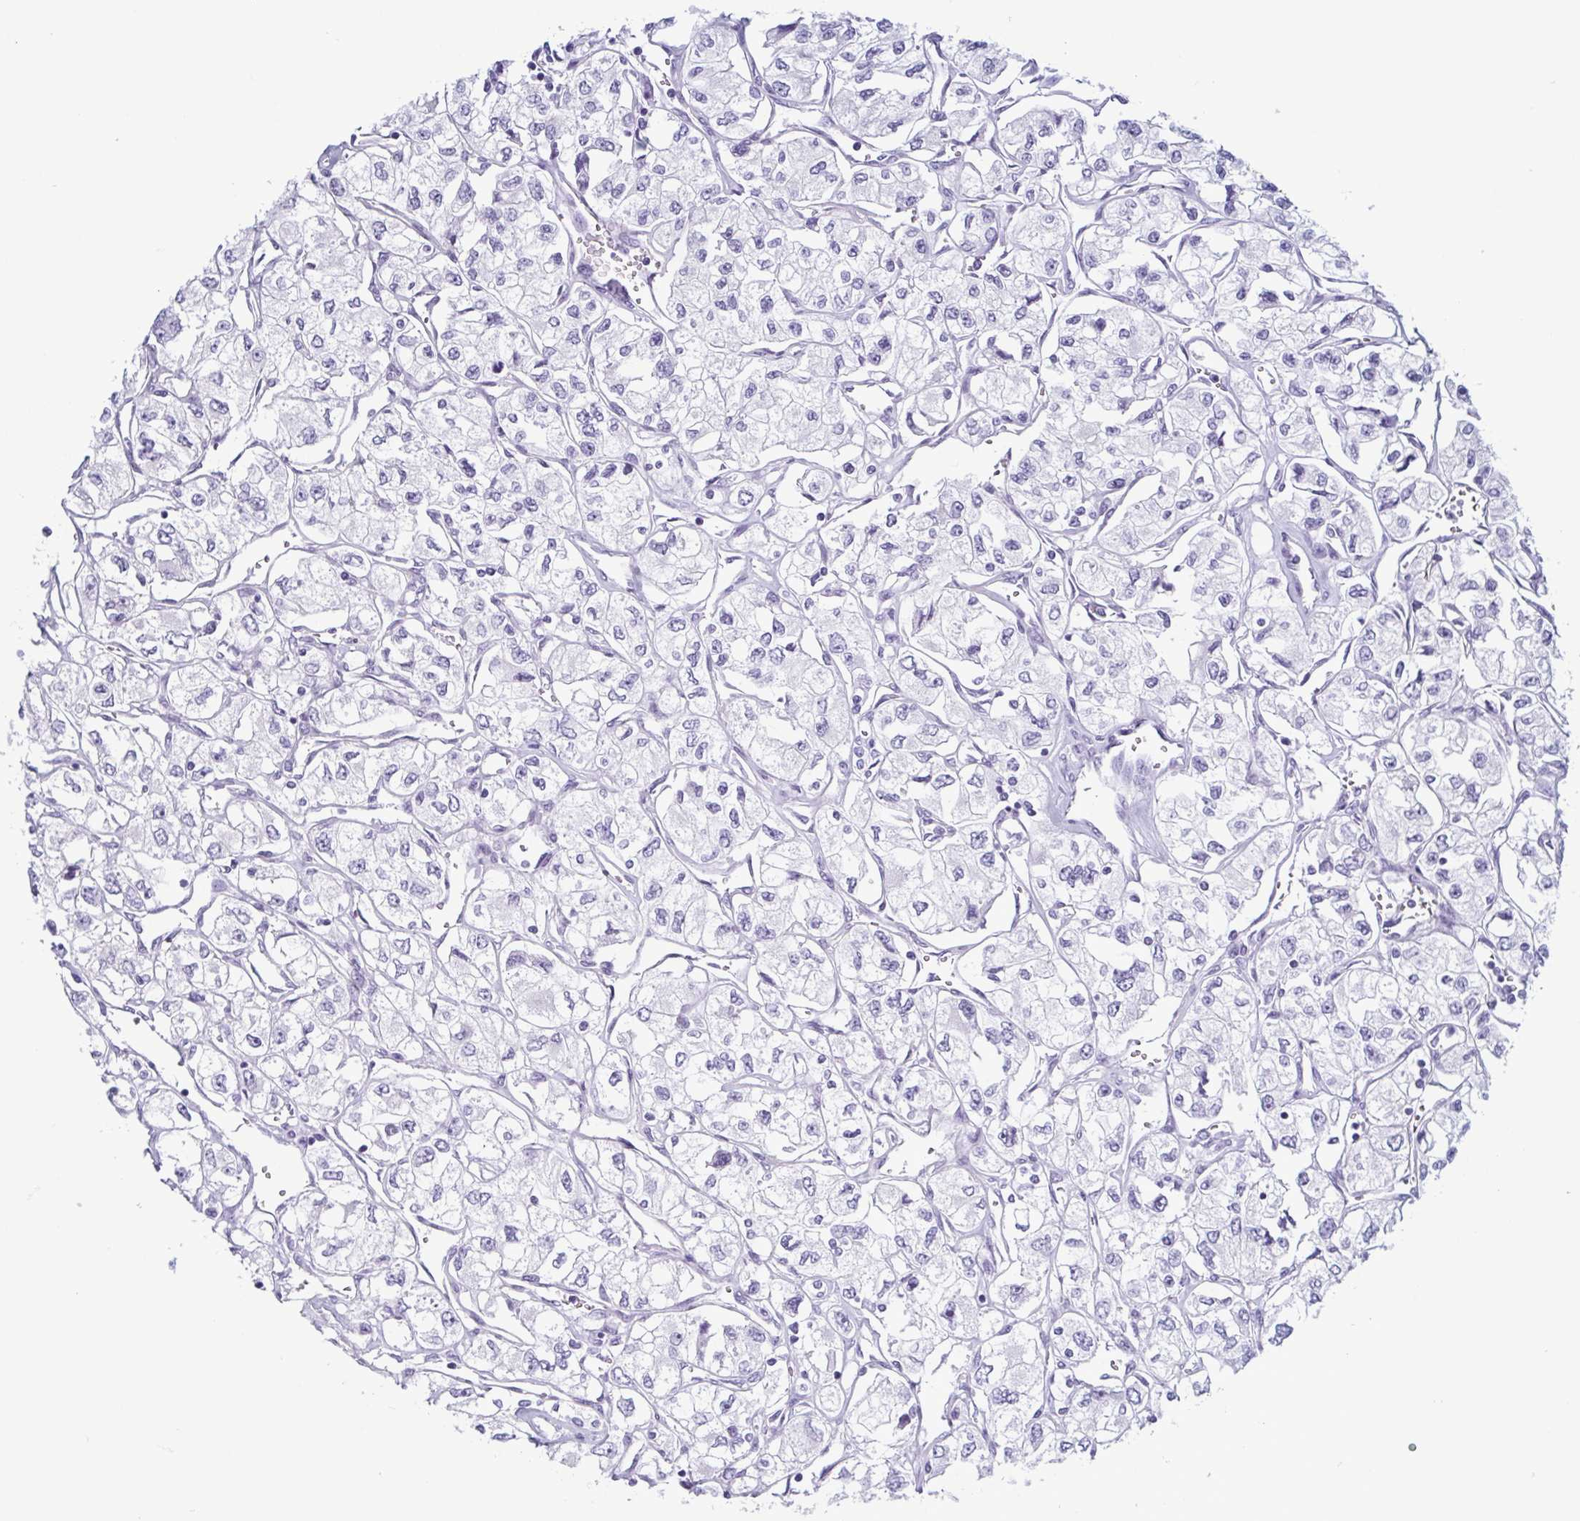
{"staining": {"intensity": "negative", "quantity": "none", "location": "none"}, "tissue": "renal cancer", "cell_type": "Tumor cells", "image_type": "cancer", "snomed": [{"axis": "morphology", "description": "Adenocarcinoma, NOS"}, {"axis": "topography", "description": "Kidney"}], "caption": "DAB (3,3'-diaminobenzidine) immunohistochemical staining of renal adenocarcinoma reveals no significant positivity in tumor cells. Brightfield microscopy of immunohistochemistry (IHC) stained with DAB (brown) and hematoxylin (blue), captured at high magnification.", "gene": "KRT10", "patient": {"sex": "female", "age": 59}}